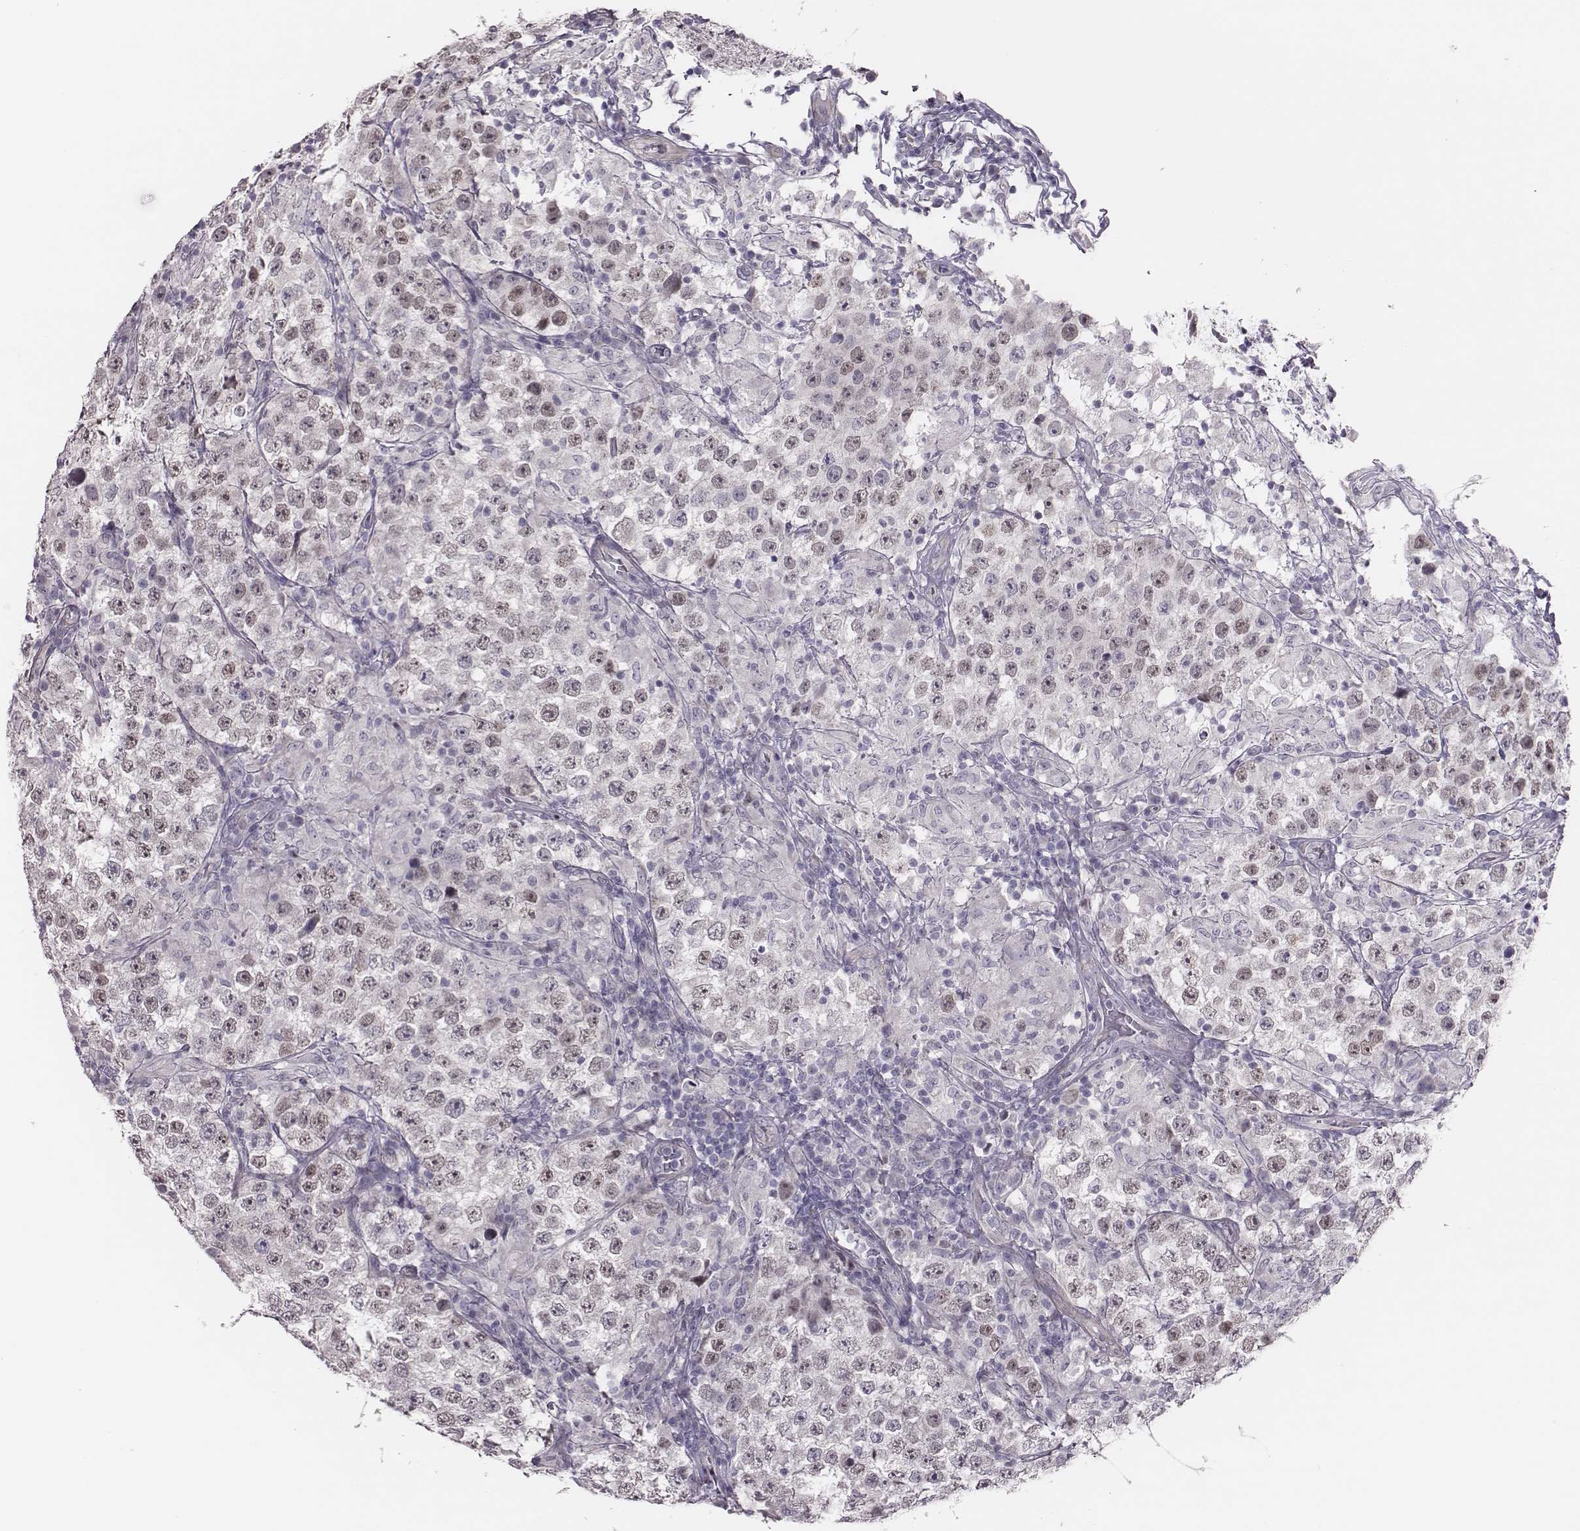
{"staining": {"intensity": "negative", "quantity": "none", "location": "none"}, "tissue": "testis cancer", "cell_type": "Tumor cells", "image_type": "cancer", "snomed": [{"axis": "morphology", "description": "Seminoma, NOS"}, {"axis": "morphology", "description": "Carcinoma, Embryonal, NOS"}, {"axis": "topography", "description": "Testis"}], "caption": "An IHC photomicrograph of testis cancer is shown. There is no staining in tumor cells of testis cancer.", "gene": "SCML2", "patient": {"sex": "male", "age": 41}}